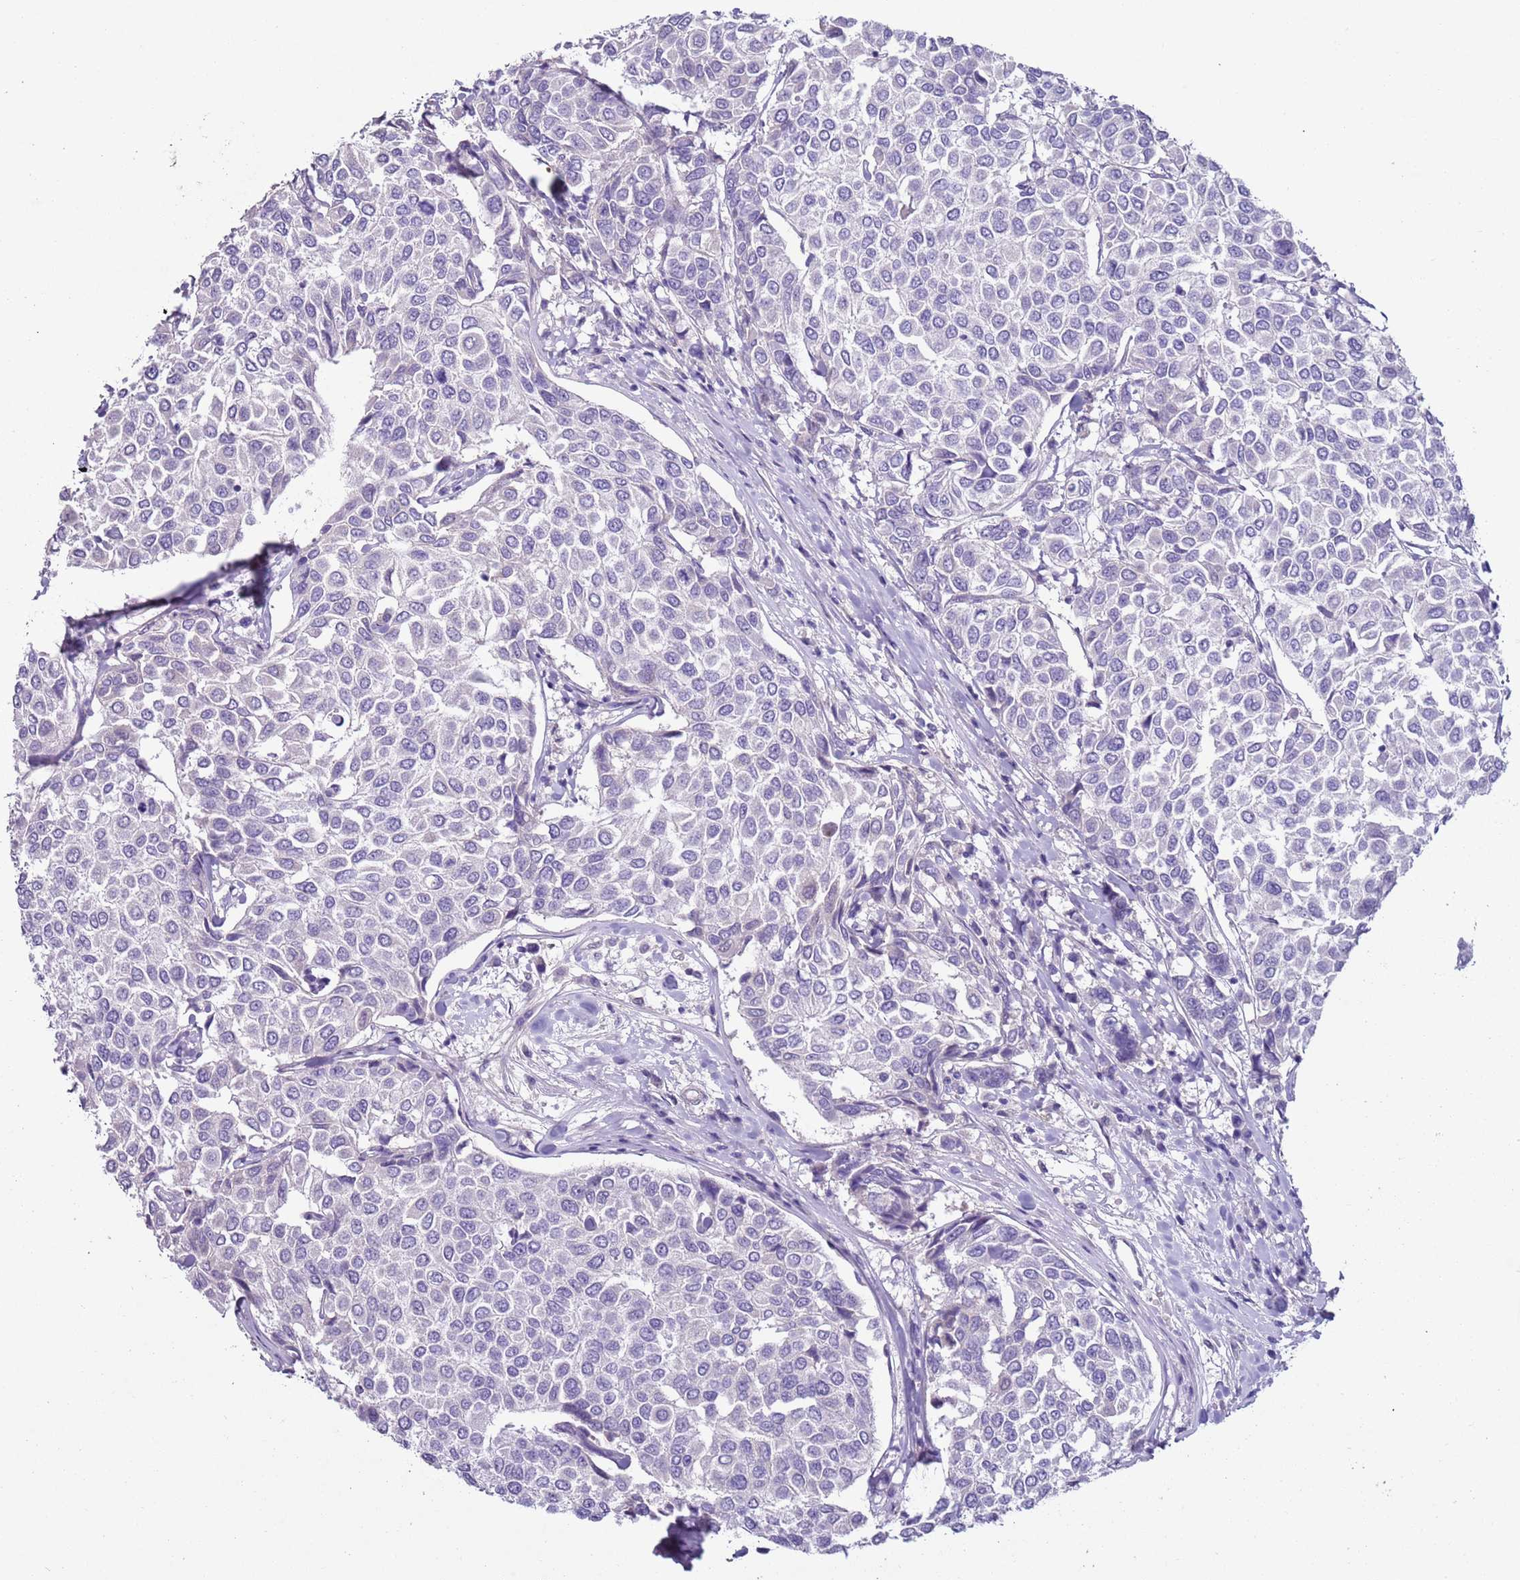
{"staining": {"intensity": "negative", "quantity": "none", "location": "none"}, "tissue": "breast cancer", "cell_type": "Tumor cells", "image_type": "cancer", "snomed": [{"axis": "morphology", "description": "Duct carcinoma"}, {"axis": "topography", "description": "Breast"}], "caption": "Immunohistochemistry histopathology image of neoplastic tissue: breast cancer stained with DAB (3,3'-diaminobenzidine) exhibits no significant protein expression in tumor cells.", "gene": "NPAP1", "patient": {"sex": "female", "age": 55}}